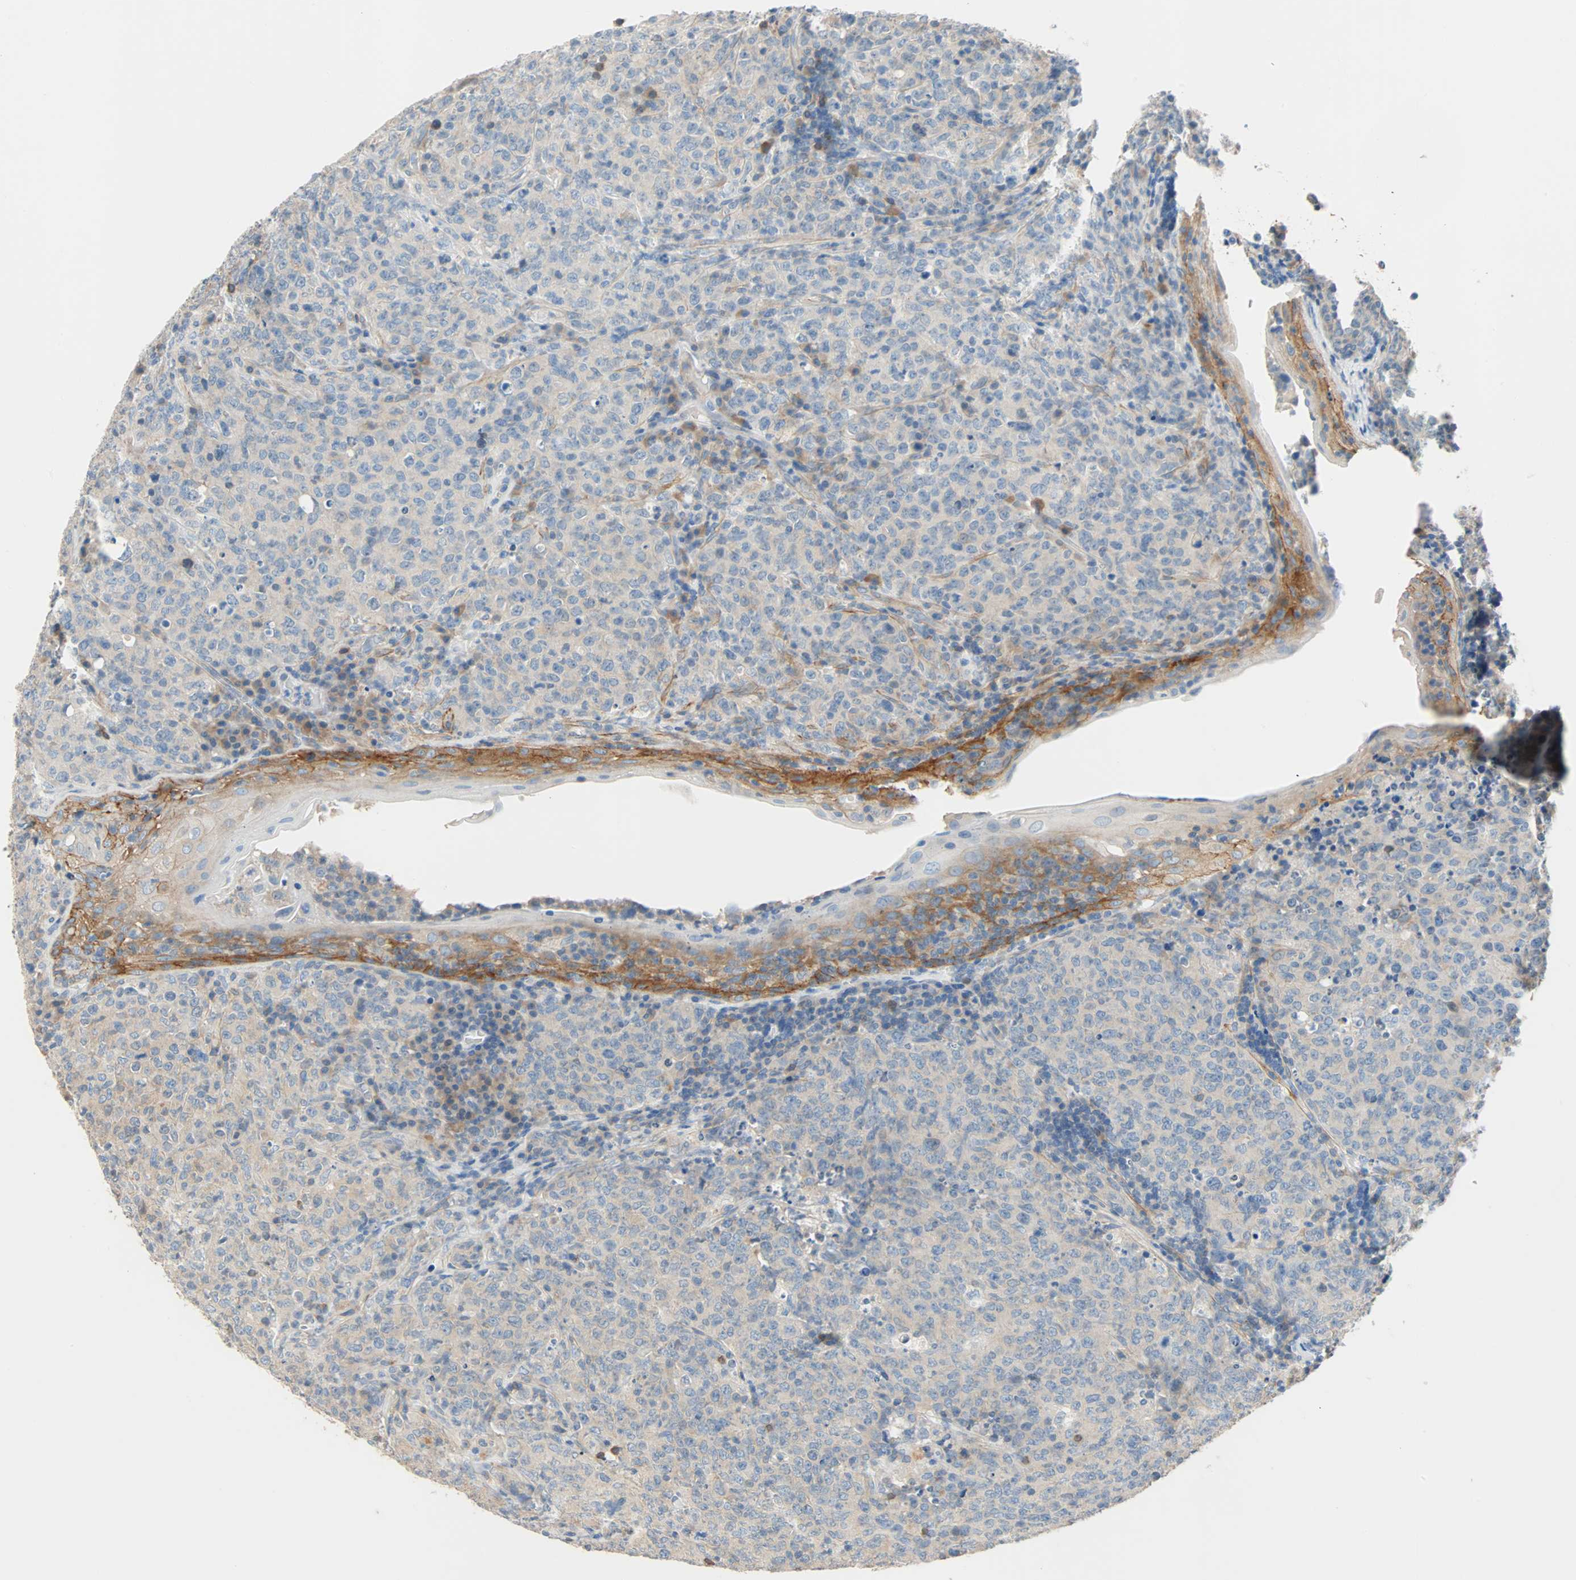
{"staining": {"intensity": "weak", "quantity": "25%-75%", "location": "cytoplasmic/membranous"}, "tissue": "lymphoma", "cell_type": "Tumor cells", "image_type": "cancer", "snomed": [{"axis": "morphology", "description": "Malignant lymphoma, non-Hodgkin's type, High grade"}, {"axis": "topography", "description": "Tonsil"}], "caption": "A photomicrograph of human malignant lymphoma, non-Hodgkin's type (high-grade) stained for a protein shows weak cytoplasmic/membranous brown staining in tumor cells.", "gene": "TNFRSF12A", "patient": {"sex": "female", "age": 36}}